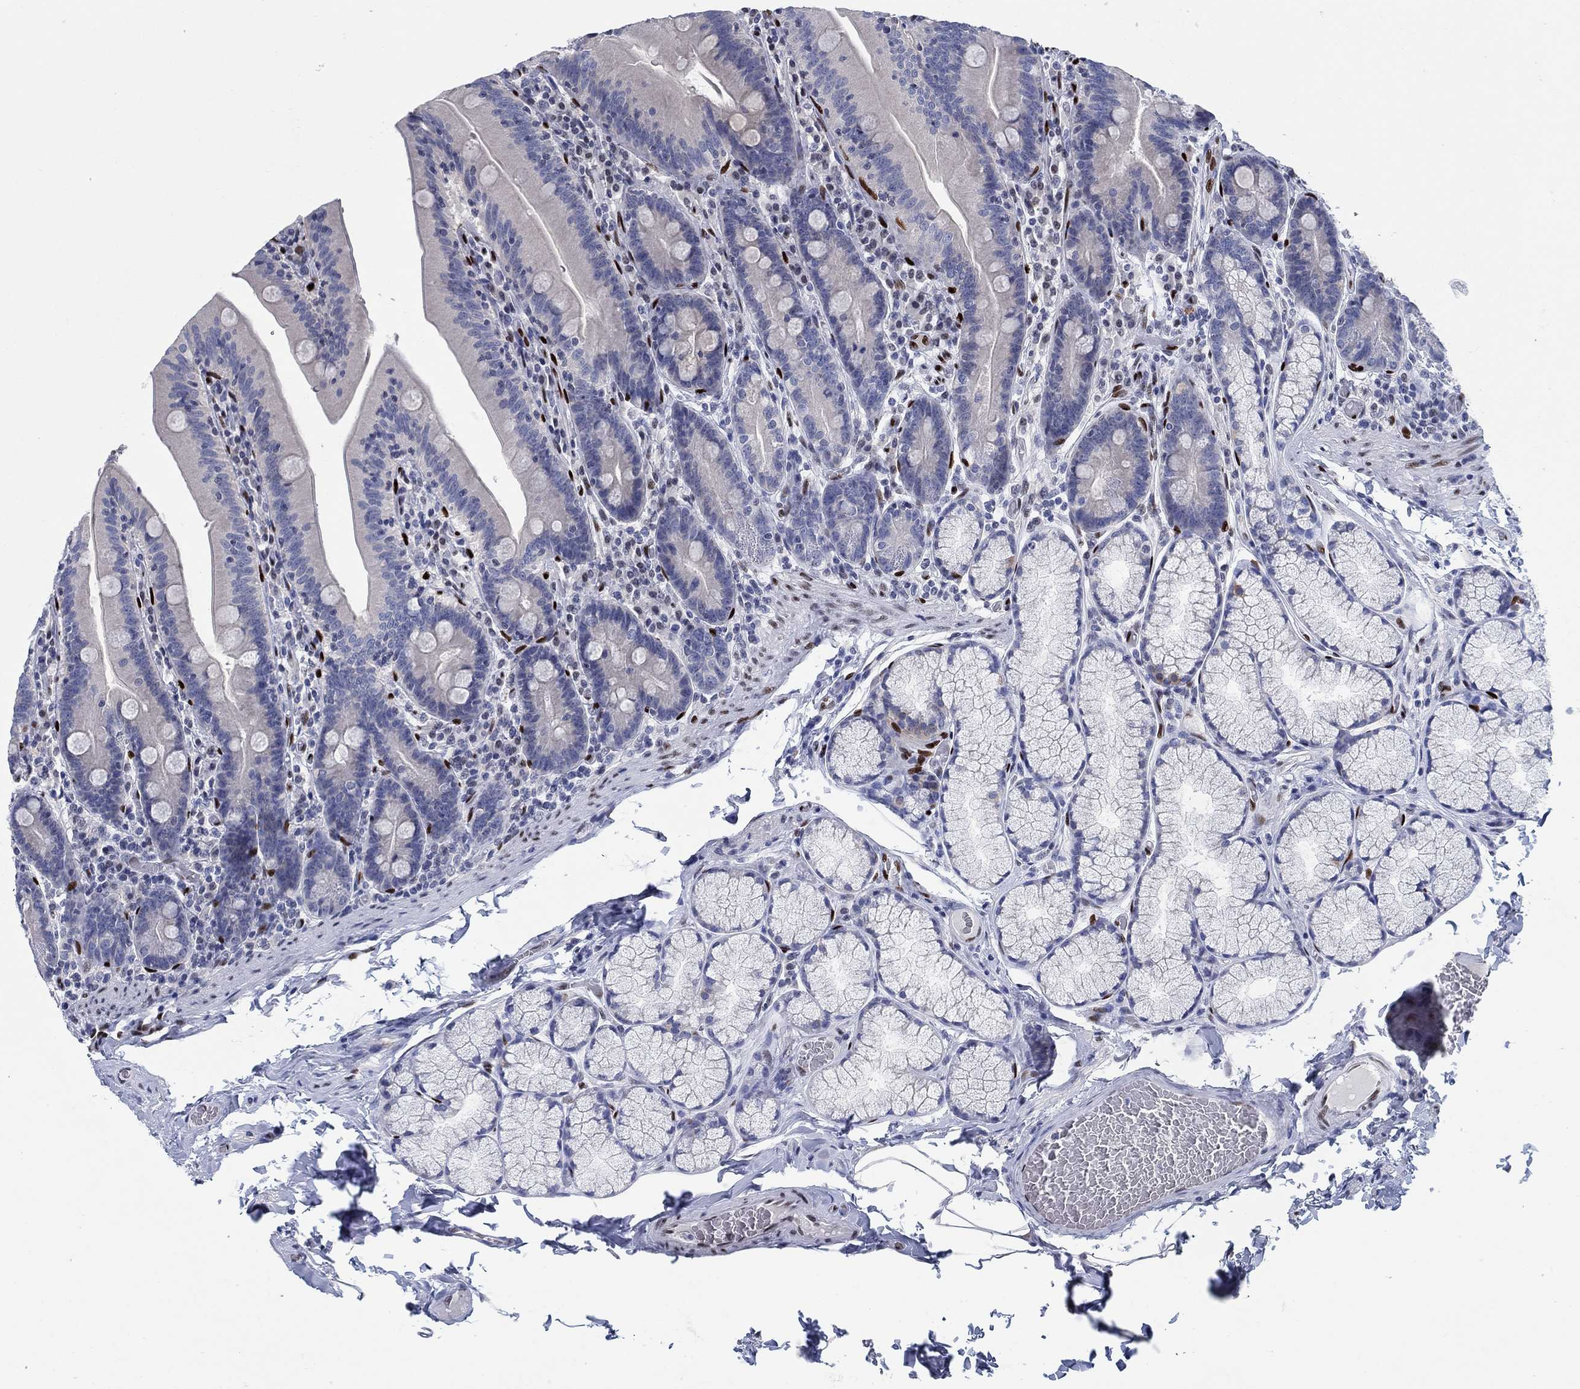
{"staining": {"intensity": "negative", "quantity": "none", "location": "none"}, "tissue": "small intestine", "cell_type": "Glandular cells", "image_type": "normal", "snomed": [{"axis": "morphology", "description": "Normal tissue, NOS"}, {"axis": "topography", "description": "Small intestine"}], "caption": "Image shows no protein positivity in glandular cells of benign small intestine.", "gene": "ZEB1", "patient": {"sex": "male", "age": 37}}